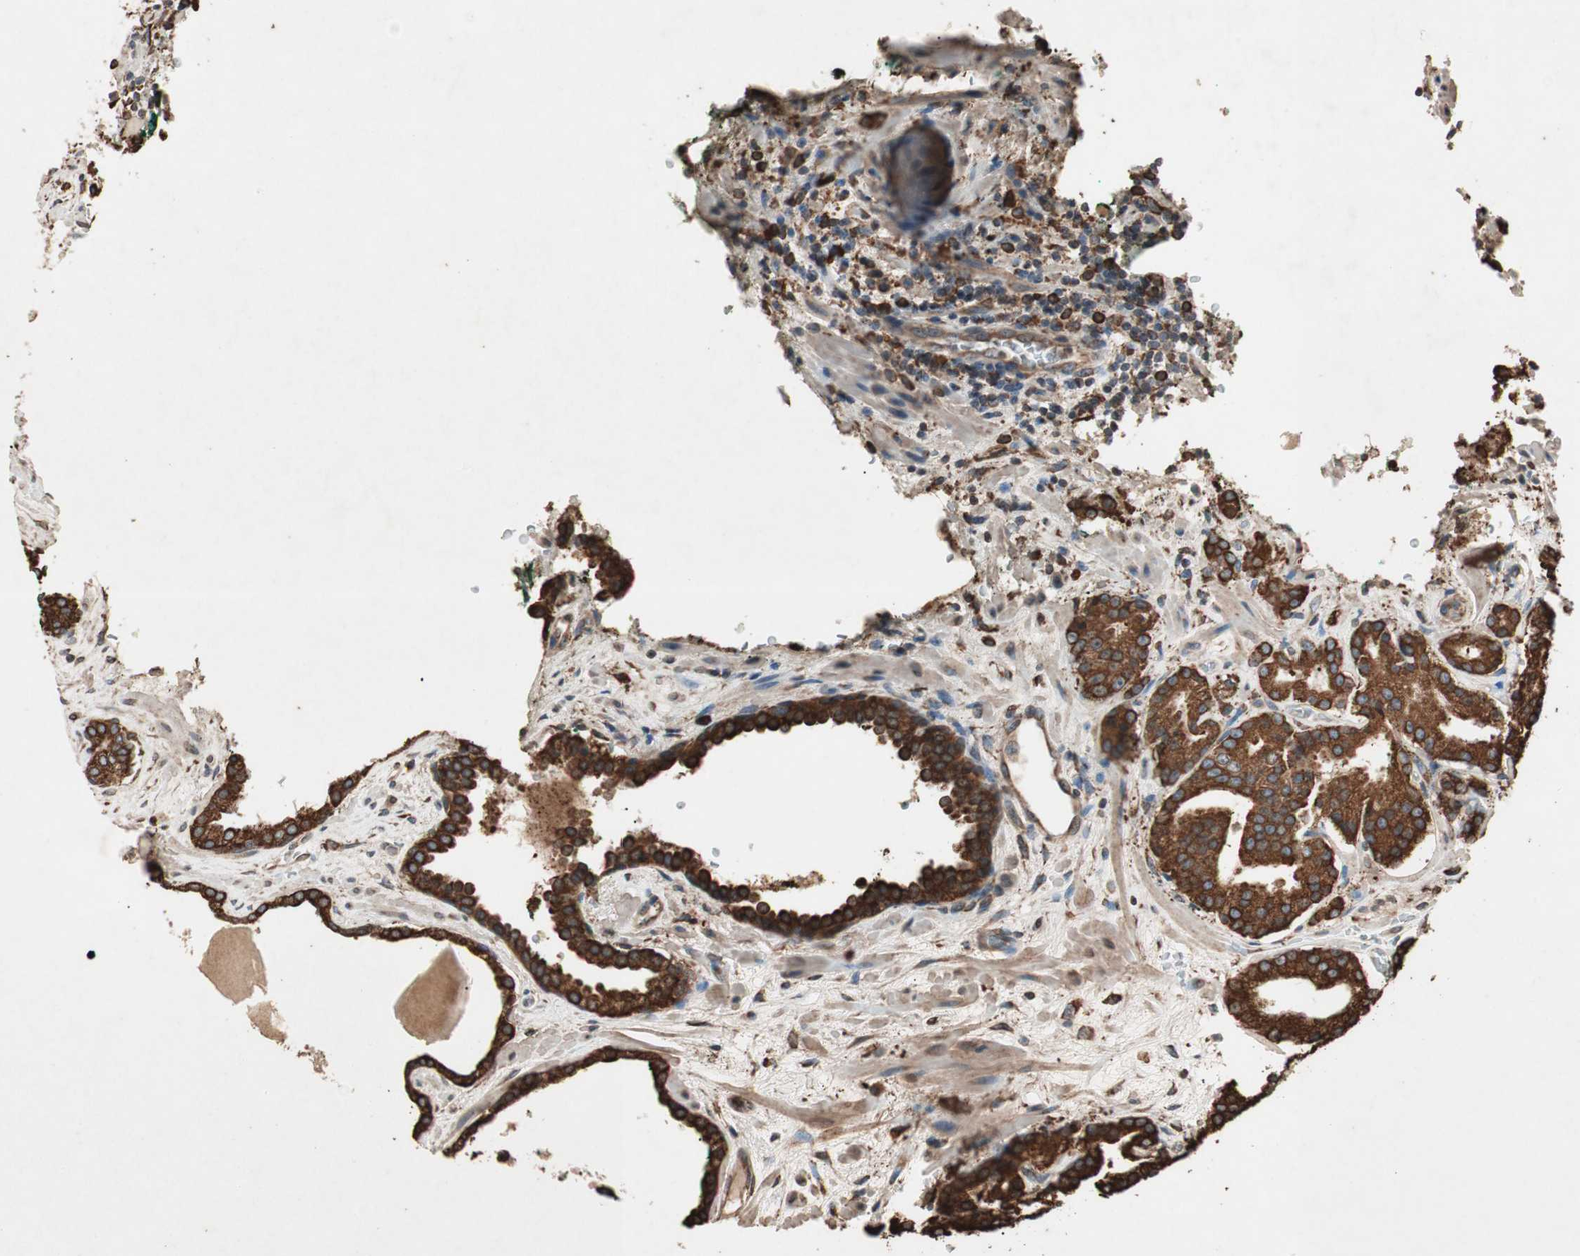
{"staining": {"intensity": "strong", "quantity": ">75%", "location": "cytoplasmic/membranous"}, "tissue": "prostate cancer", "cell_type": "Tumor cells", "image_type": "cancer", "snomed": [{"axis": "morphology", "description": "Adenocarcinoma, Low grade"}, {"axis": "topography", "description": "Prostate"}], "caption": "Tumor cells exhibit strong cytoplasmic/membranous positivity in approximately >75% of cells in low-grade adenocarcinoma (prostate). Using DAB (3,3'-diaminobenzidine) (brown) and hematoxylin (blue) stains, captured at high magnification using brightfield microscopy.", "gene": "VEGFA", "patient": {"sex": "male", "age": 63}}